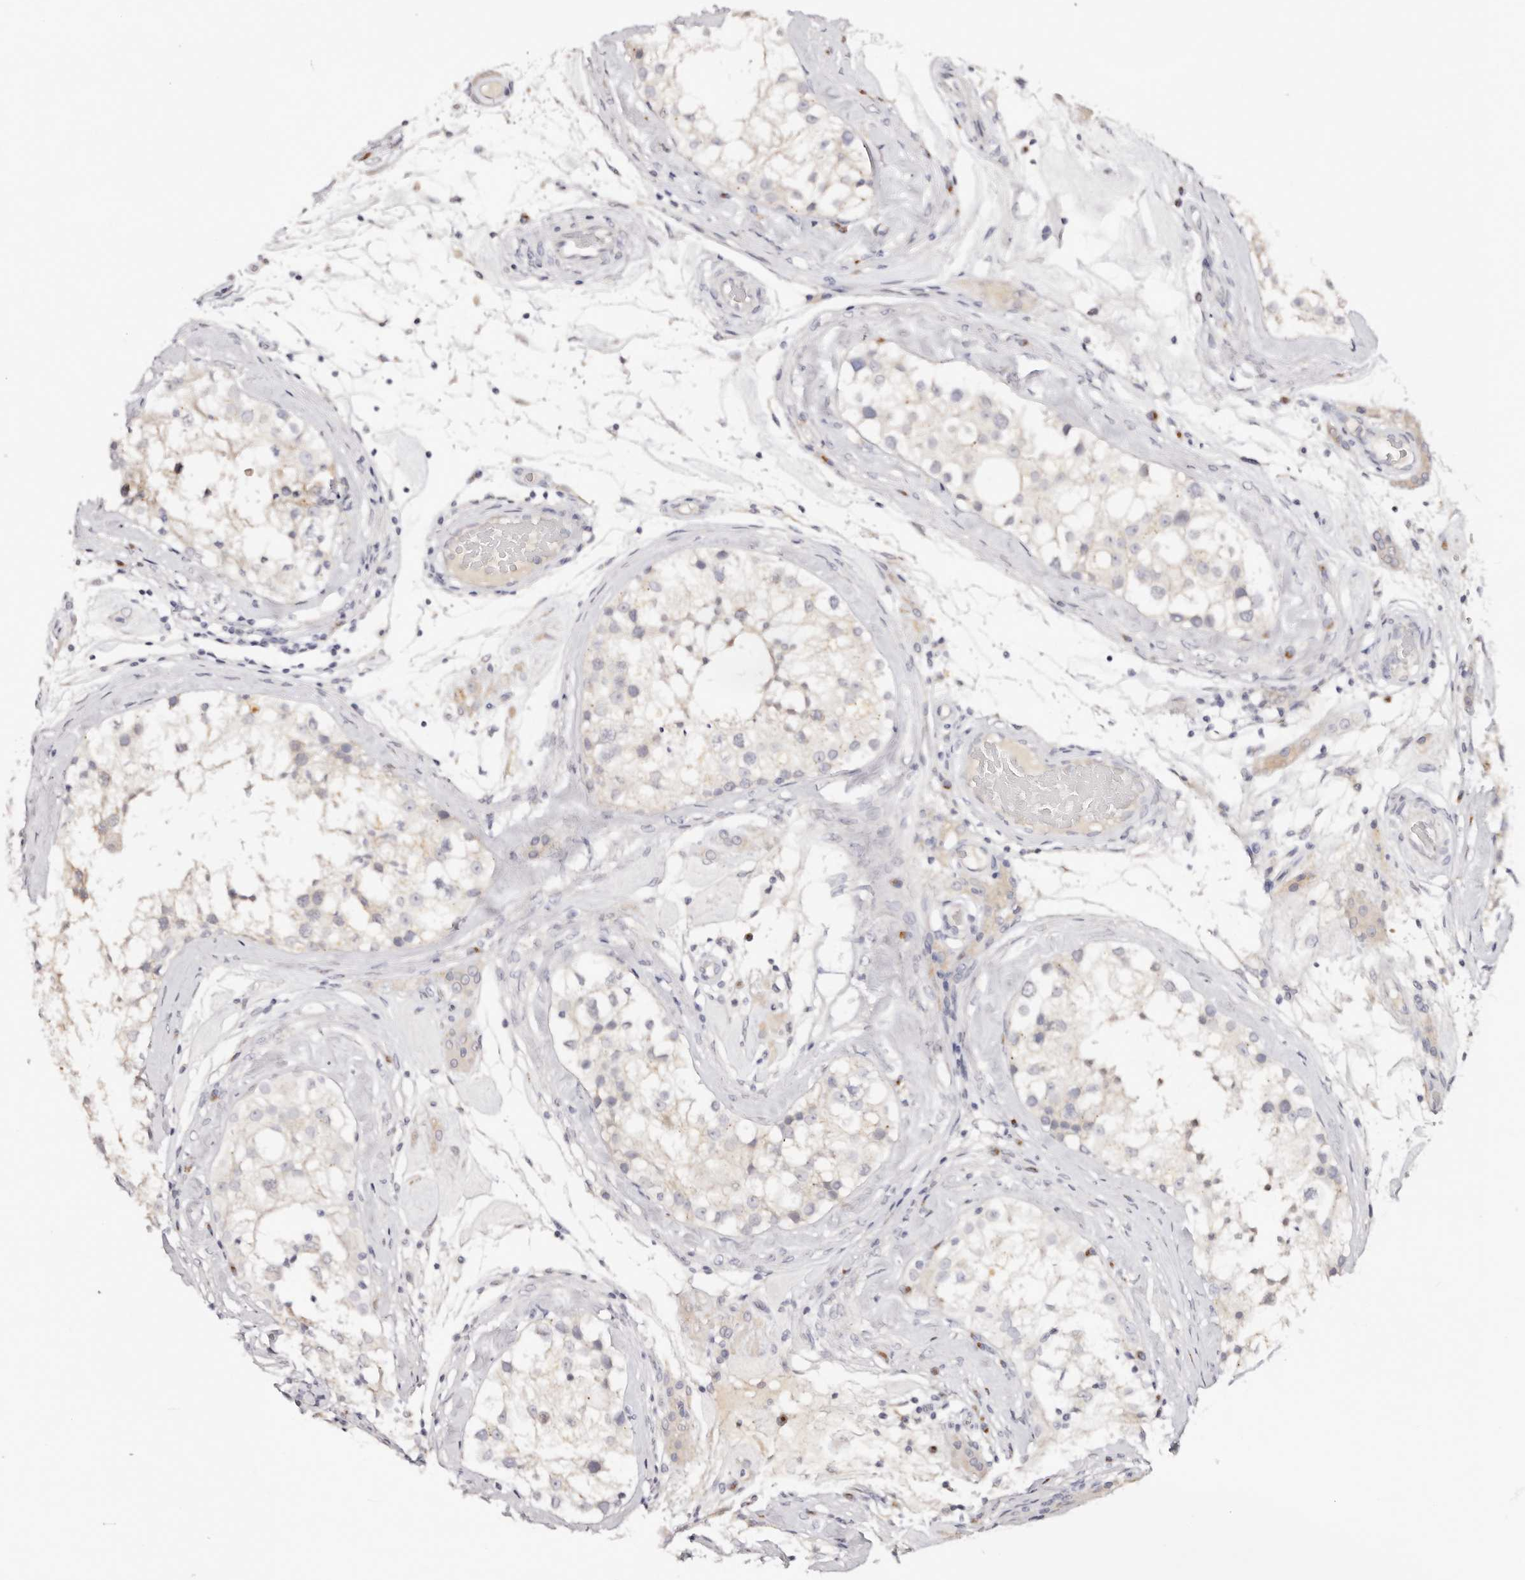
{"staining": {"intensity": "negative", "quantity": "none", "location": "none"}, "tissue": "testis", "cell_type": "Cells in seminiferous ducts", "image_type": "normal", "snomed": [{"axis": "morphology", "description": "Normal tissue, NOS"}, {"axis": "topography", "description": "Testis"}], "caption": "IHC histopathology image of normal testis stained for a protein (brown), which shows no expression in cells in seminiferous ducts.", "gene": "DNASE1", "patient": {"sex": "male", "age": 46}}